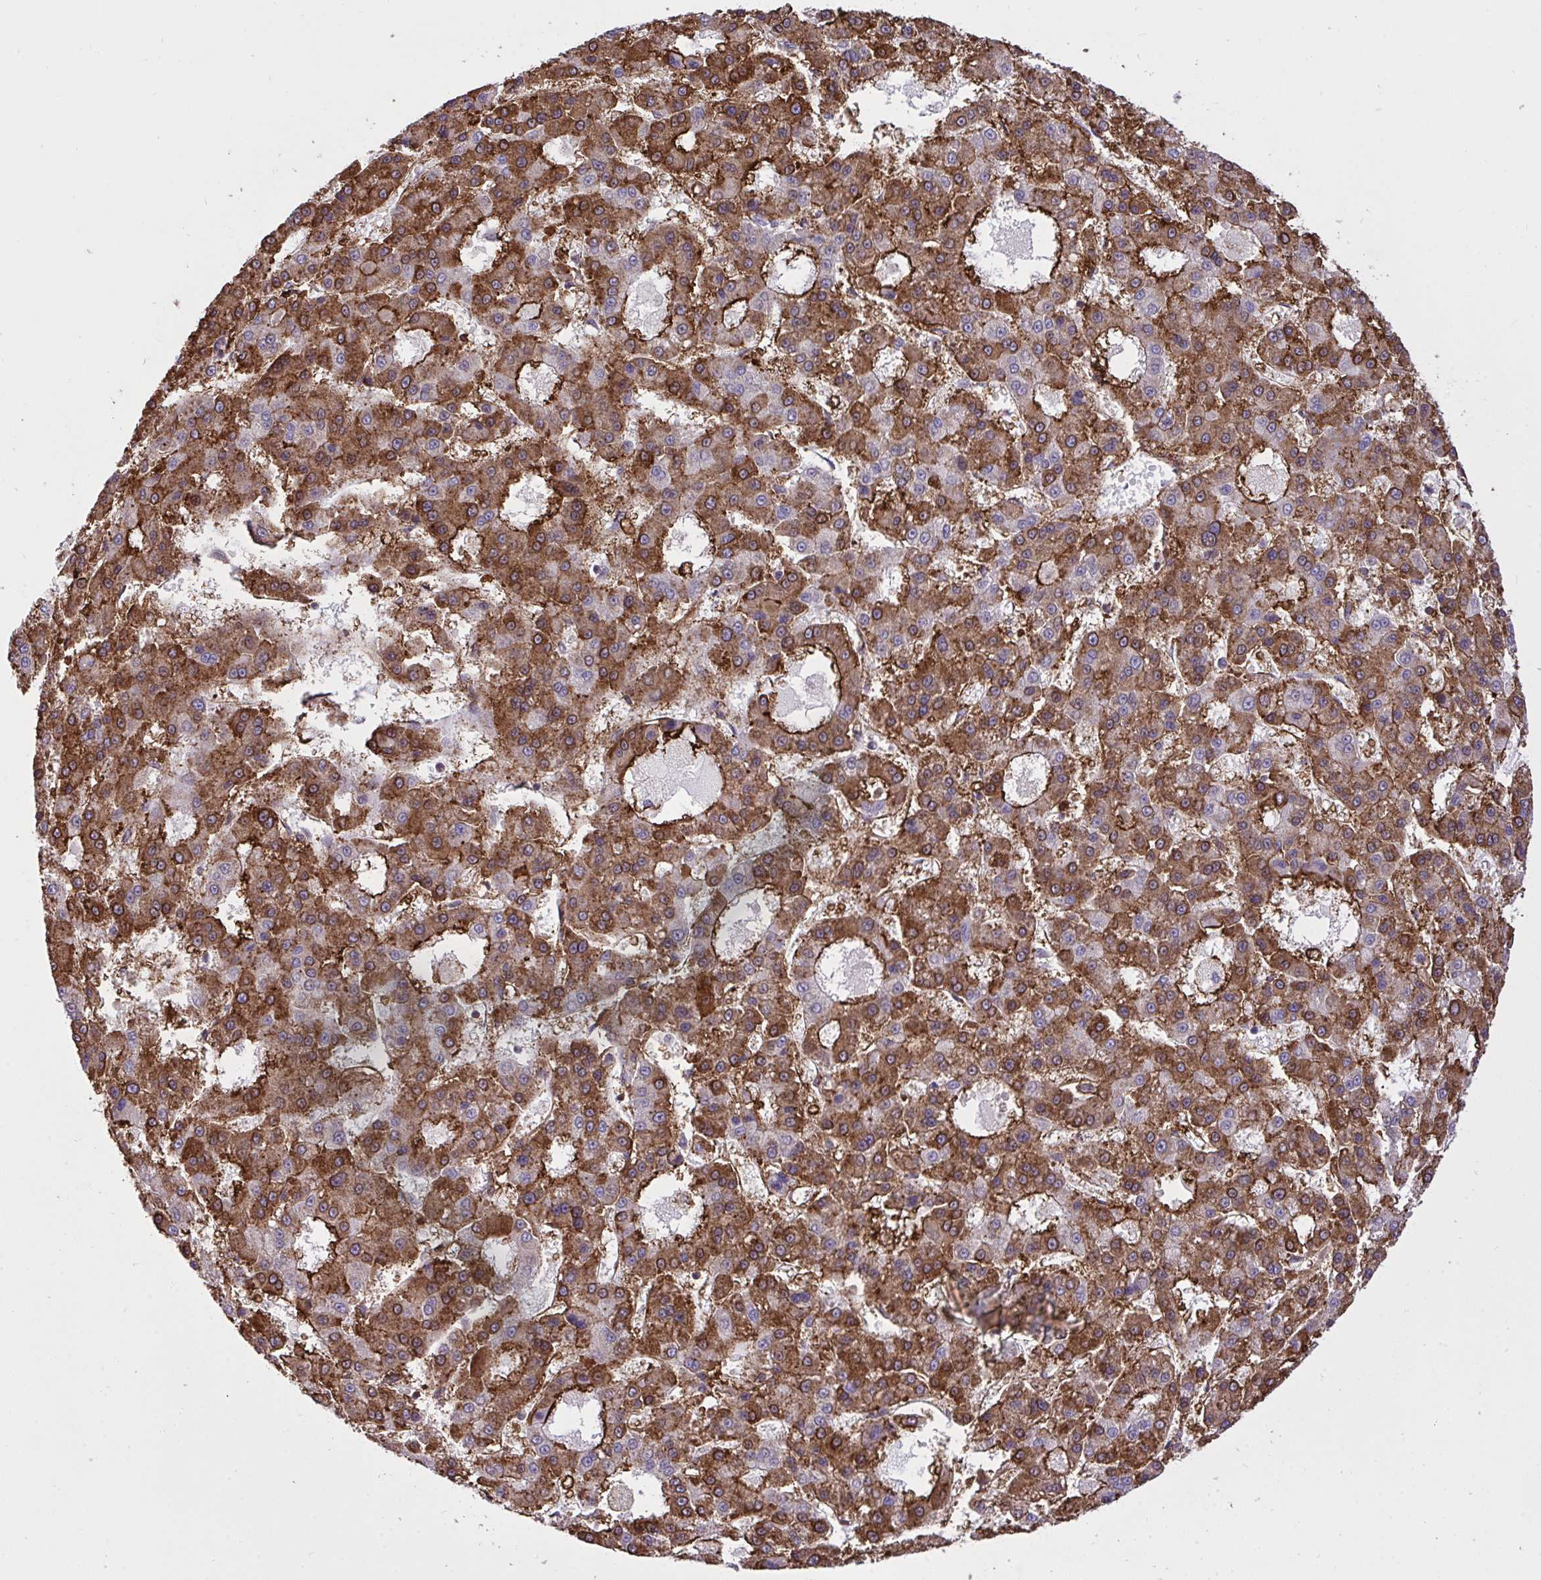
{"staining": {"intensity": "moderate", "quantity": ">75%", "location": "cytoplasmic/membranous"}, "tissue": "liver cancer", "cell_type": "Tumor cells", "image_type": "cancer", "snomed": [{"axis": "morphology", "description": "Carcinoma, Hepatocellular, NOS"}, {"axis": "topography", "description": "Liver"}], "caption": "IHC staining of liver hepatocellular carcinoma, which displays medium levels of moderate cytoplasmic/membranous expression in about >75% of tumor cells indicating moderate cytoplasmic/membranous protein positivity. The staining was performed using DAB (brown) for protein detection and nuclei were counterstained in hematoxylin (blue).", "gene": "ERI1", "patient": {"sex": "male", "age": 70}}